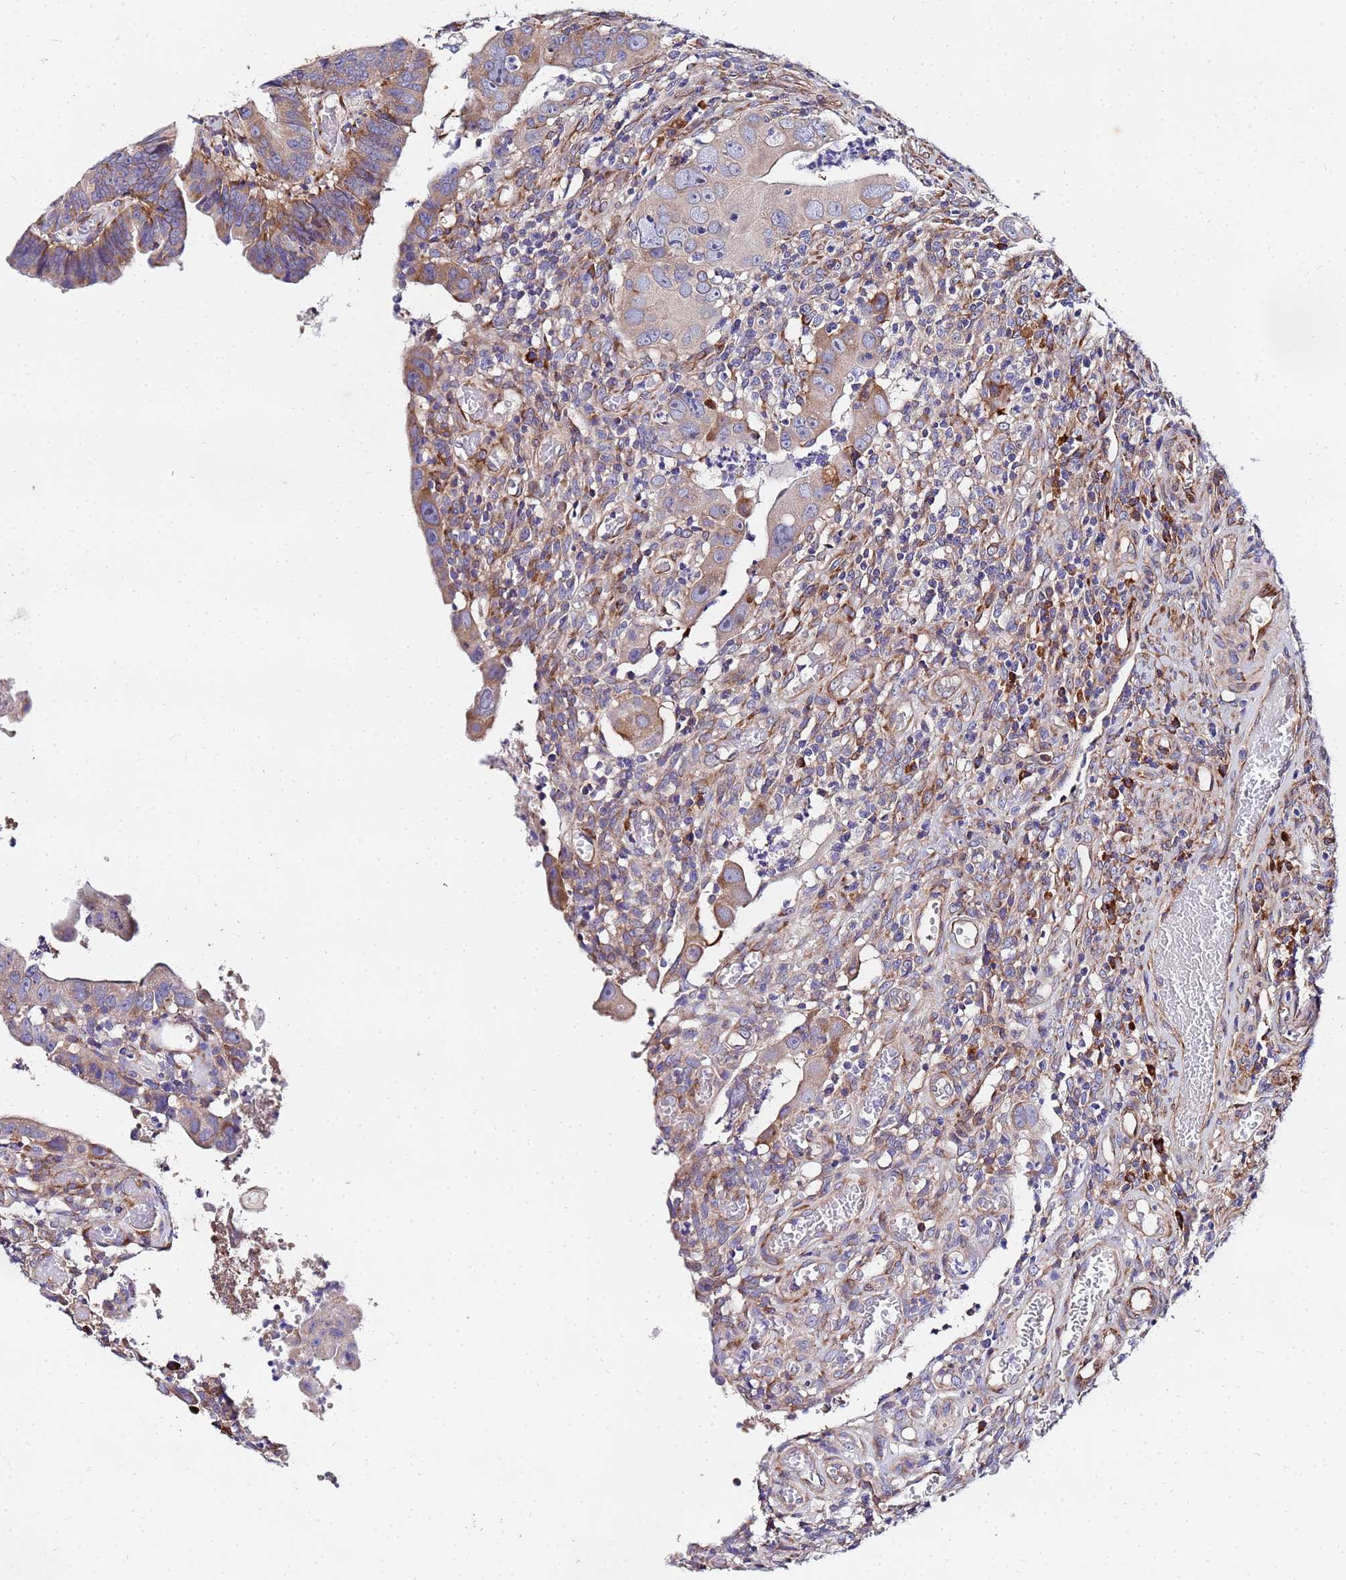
{"staining": {"intensity": "moderate", "quantity": "<25%", "location": "cytoplasmic/membranous"}, "tissue": "colorectal cancer", "cell_type": "Tumor cells", "image_type": "cancer", "snomed": [{"axis": "morphology", "description": "Normal tissue, NOS"}, {"axis": "morphology", "description": "Adenocarcinoma, NOS"}, {"axis": "topography", "description": "Rectum"}], "caption": "Protein expression by immunohistochemistry reveals moderate cytoplasmic/membranous positivity in about <25% of tumor cells in colorectal cancer (adenocarcinoma).", "gene": "POM121", "patient": {"sex": "female", "age": 65}}